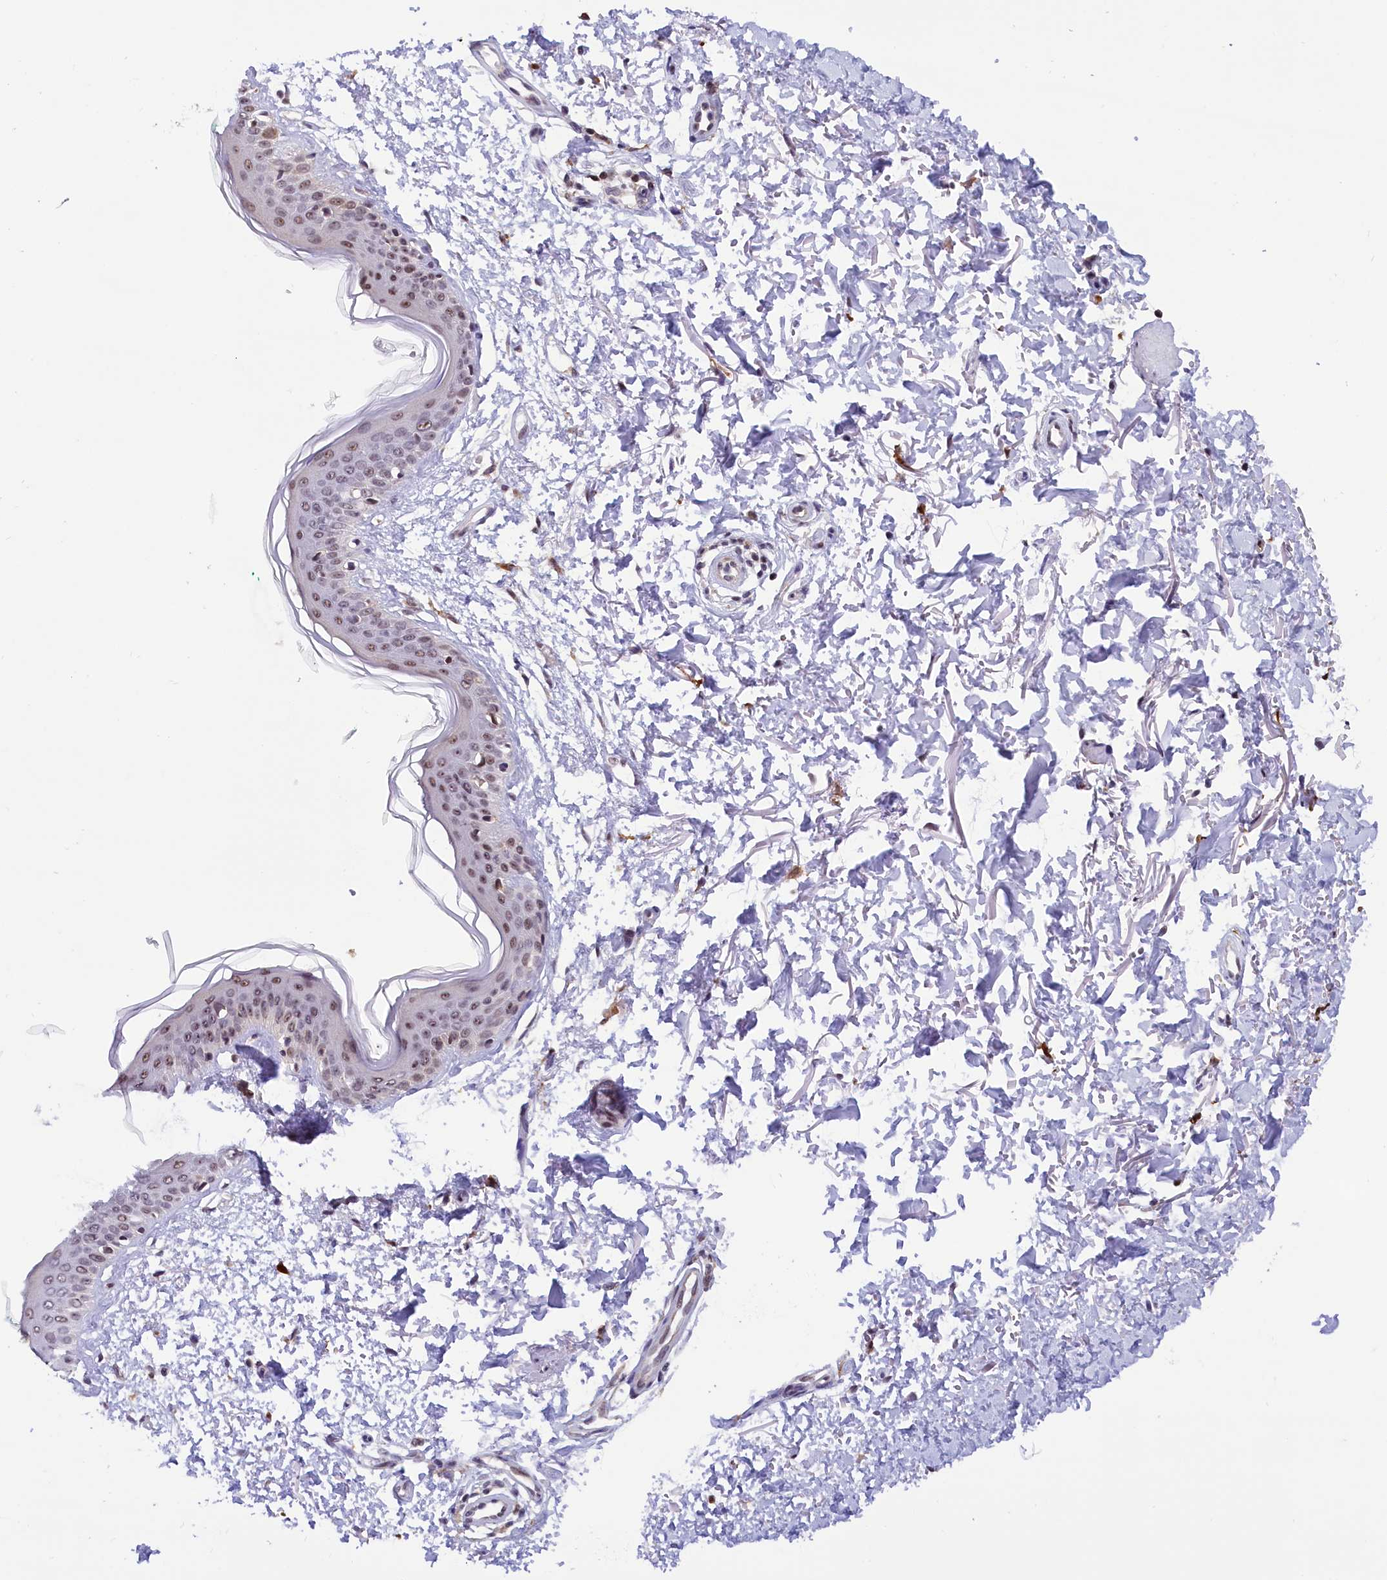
{"staining": {"intensity": "moderate", "quantity": ">75%", "location": "nuclear"}, "tissue": "skin", "cell_type": "Fibroblasts", "image_type": "normal", "snomed": [{"axis": "morphology", "description": "Normal tissue, NOS"}, {"axis": "topography", "description": "Skin"}], "caption": "Protein staining exhibits moderate nuclear positivity in about >75% of fibroblasts in benign skin.", "gene": "CDYL2", "patient": {"sex": "male", "age": 66}}